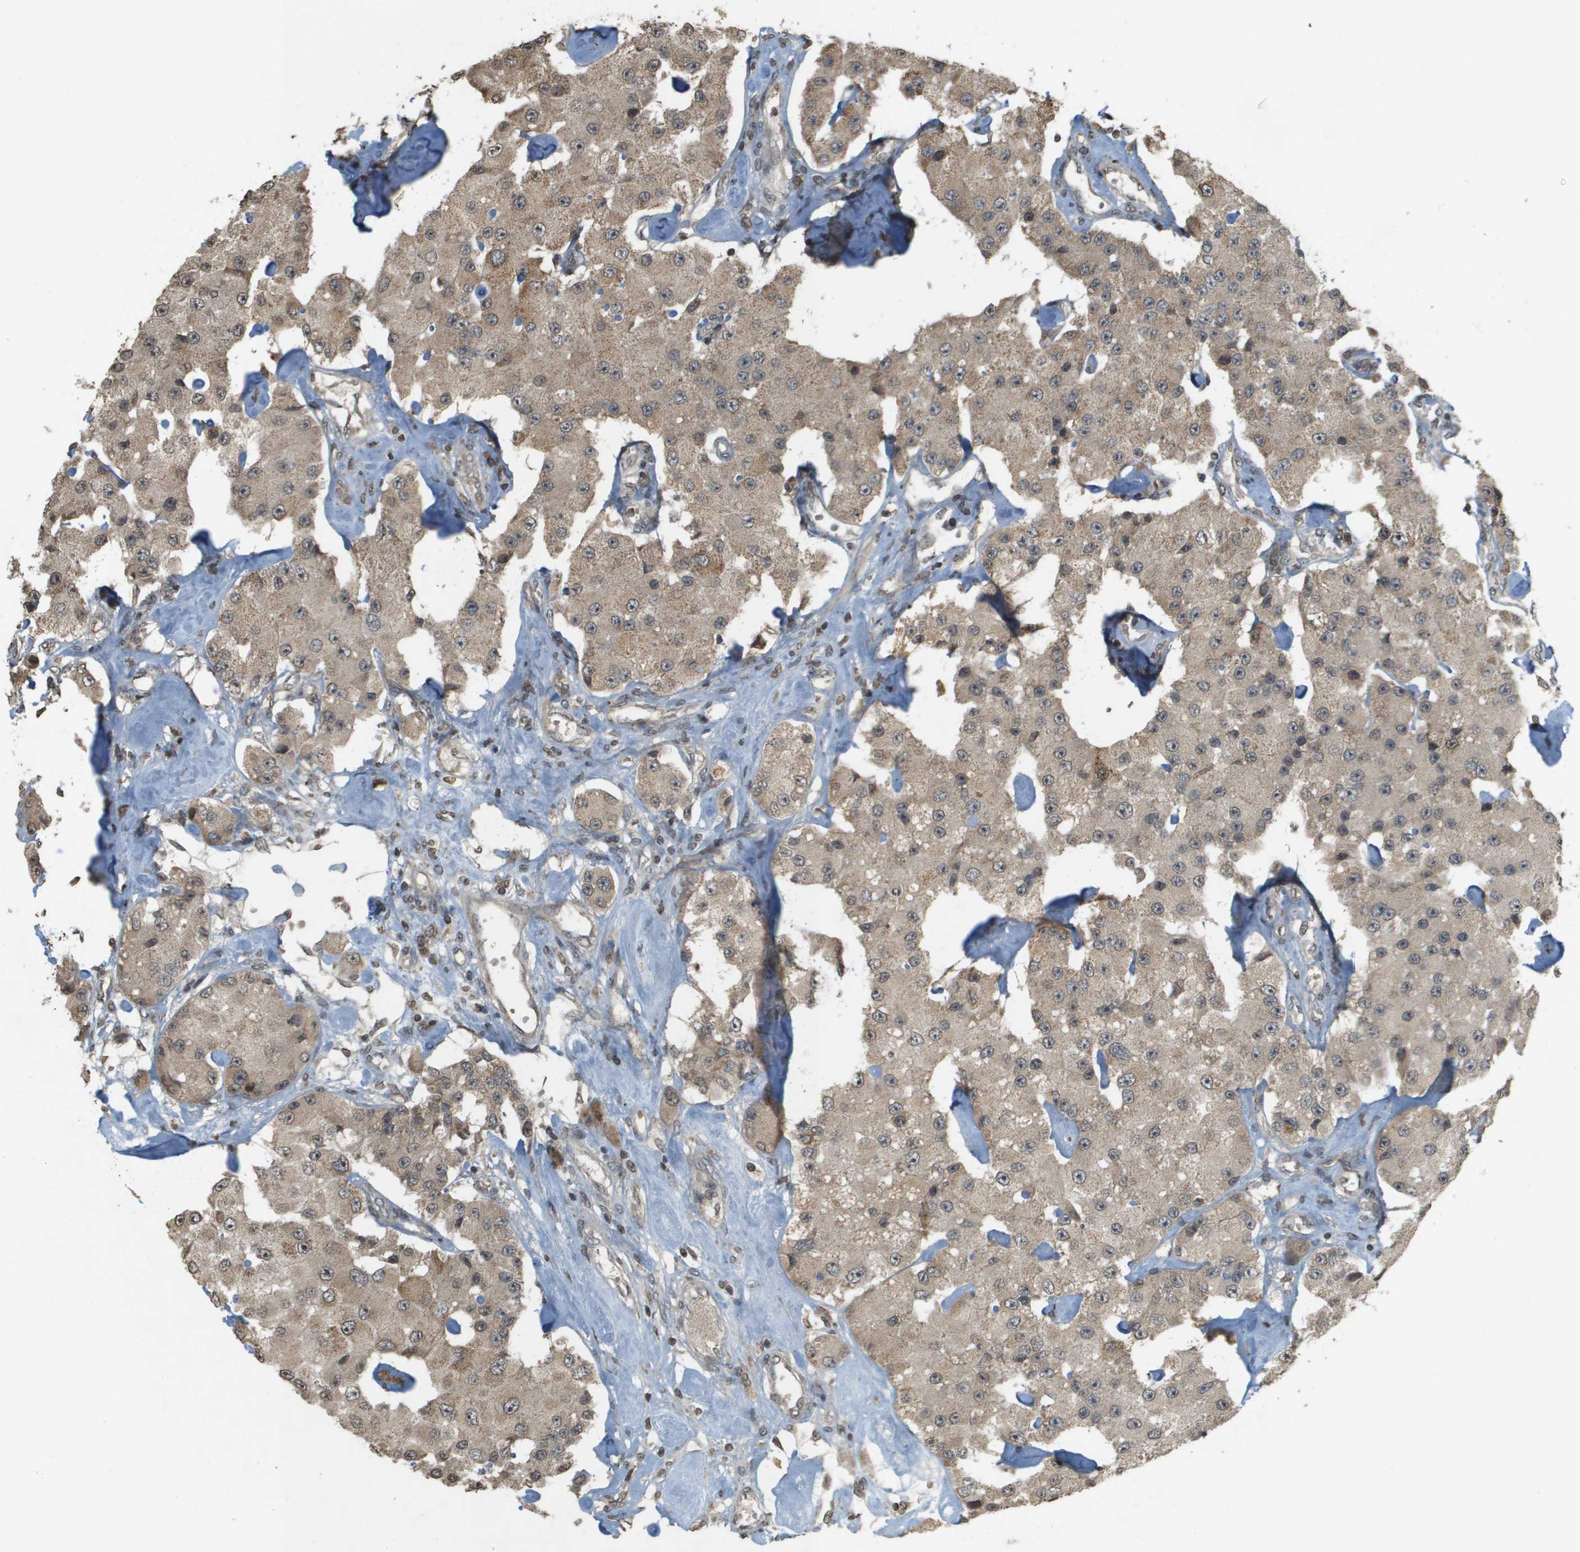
{"staining": {"intensity": "weak", "quantity": ">75%", "location": "cytoplasmic/membranous"}, "tissue": "carcinoid", "cell_type": "Tumor cells", "image_type": "cancer", "snomed": [{"axis": "morphology", "description": "Carcinoid, malignant, NOS"}, {"axis": "topography", "description": "Pancreas"}], "caption": "Immunohistochemistry histopathology image of human carcinoid stained for a protein (brown), which shows low levels of weak cytoplasmic/membranous positivity in approximately >75% of tumor cells.", "gene": "RAB21", "patient": {"sex": "male", "age": 41}}